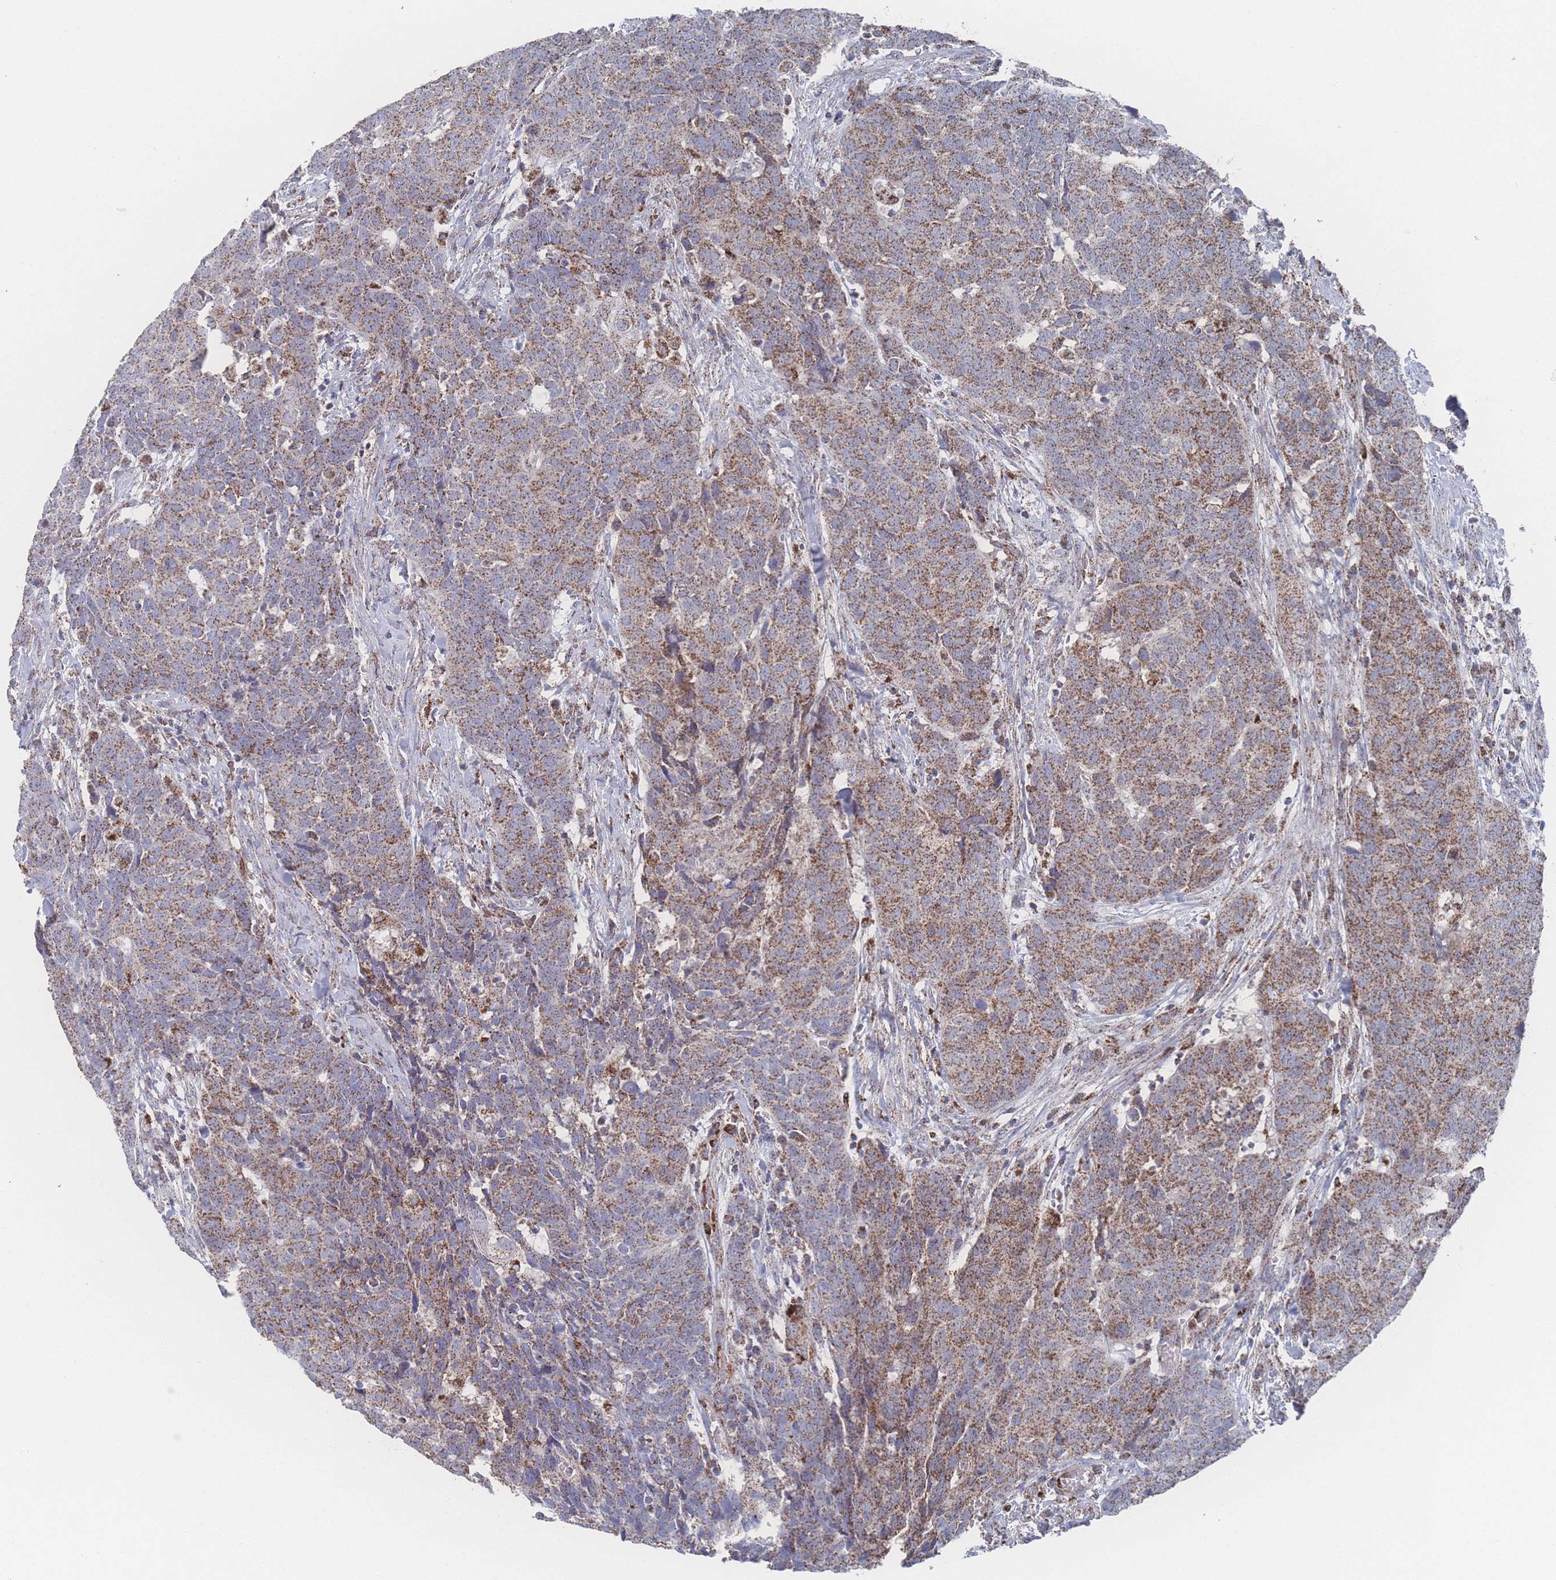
{"staining": {"intensity": "moderate", "quantity": ">75%", "location": "cytoplasmic/membranous"}, "tissue": "head and neck cancer", "cell_type": "Tumor cells", "image_type": "cancer", "snomed": [{"axis": "morphology", "description": "Squamous cell carcinoma, NOS"}, {"axis": "topography", "description": "Head-Neck"}], "caption": "Immunohistochemistry (IHC) of head and neck squamous cell carcinoma exhibits medium levels of moderate cytoplasmic/membranous positivity in about >75% of tumor cells. Using DAB (brown) and hematoxylin (blue) stains, captured at high magnification using brightfield microscopy.", "gene": "PEX14", "patient": {"sex": "male", "age": 66}}